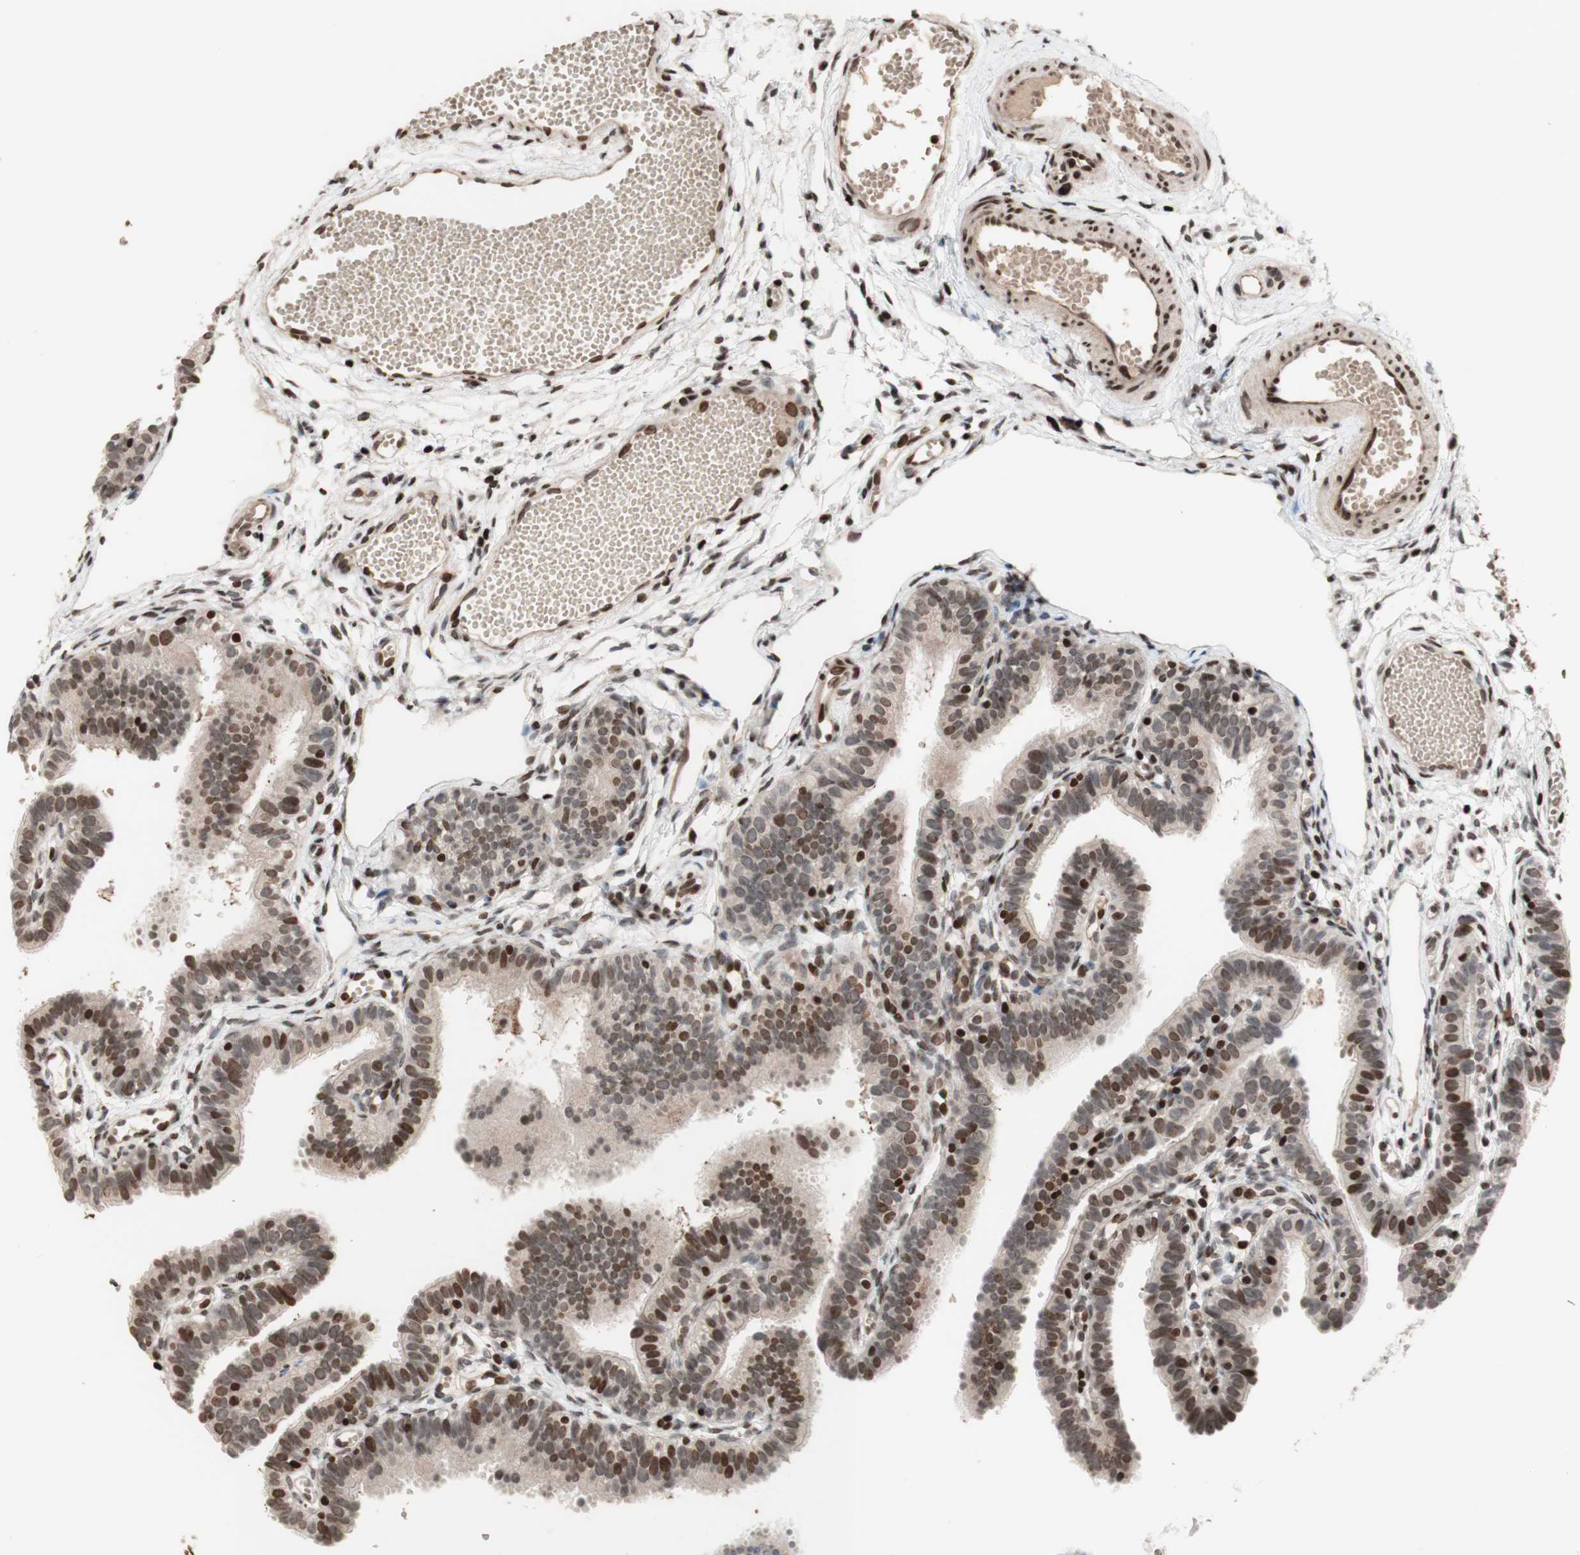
{"staining": {"intensity": "moderate", "quantity": "25%-75%", "location": "cytoplasmic/membranous,nuclear"}, "tissue": "fallopian tube", "cell_type": "Glandular cells", "image_type": "normal", "snomed": [{"axis": "morphology", "description": "Normal tissue, NOS"}, {"axis": "topography", "description": "Fallopian tube"}, {"axis": "topography", "description": "Placenta"}], "caption": "A histopathology image of fallopian tube stained for a protein displays moderate cytoplasmic/membranous,nuclear brown staining in glandular cells. Nuclei are stained in blue.", "gene": "POLA1", "patient": {"sex": "female", "age": 34}}